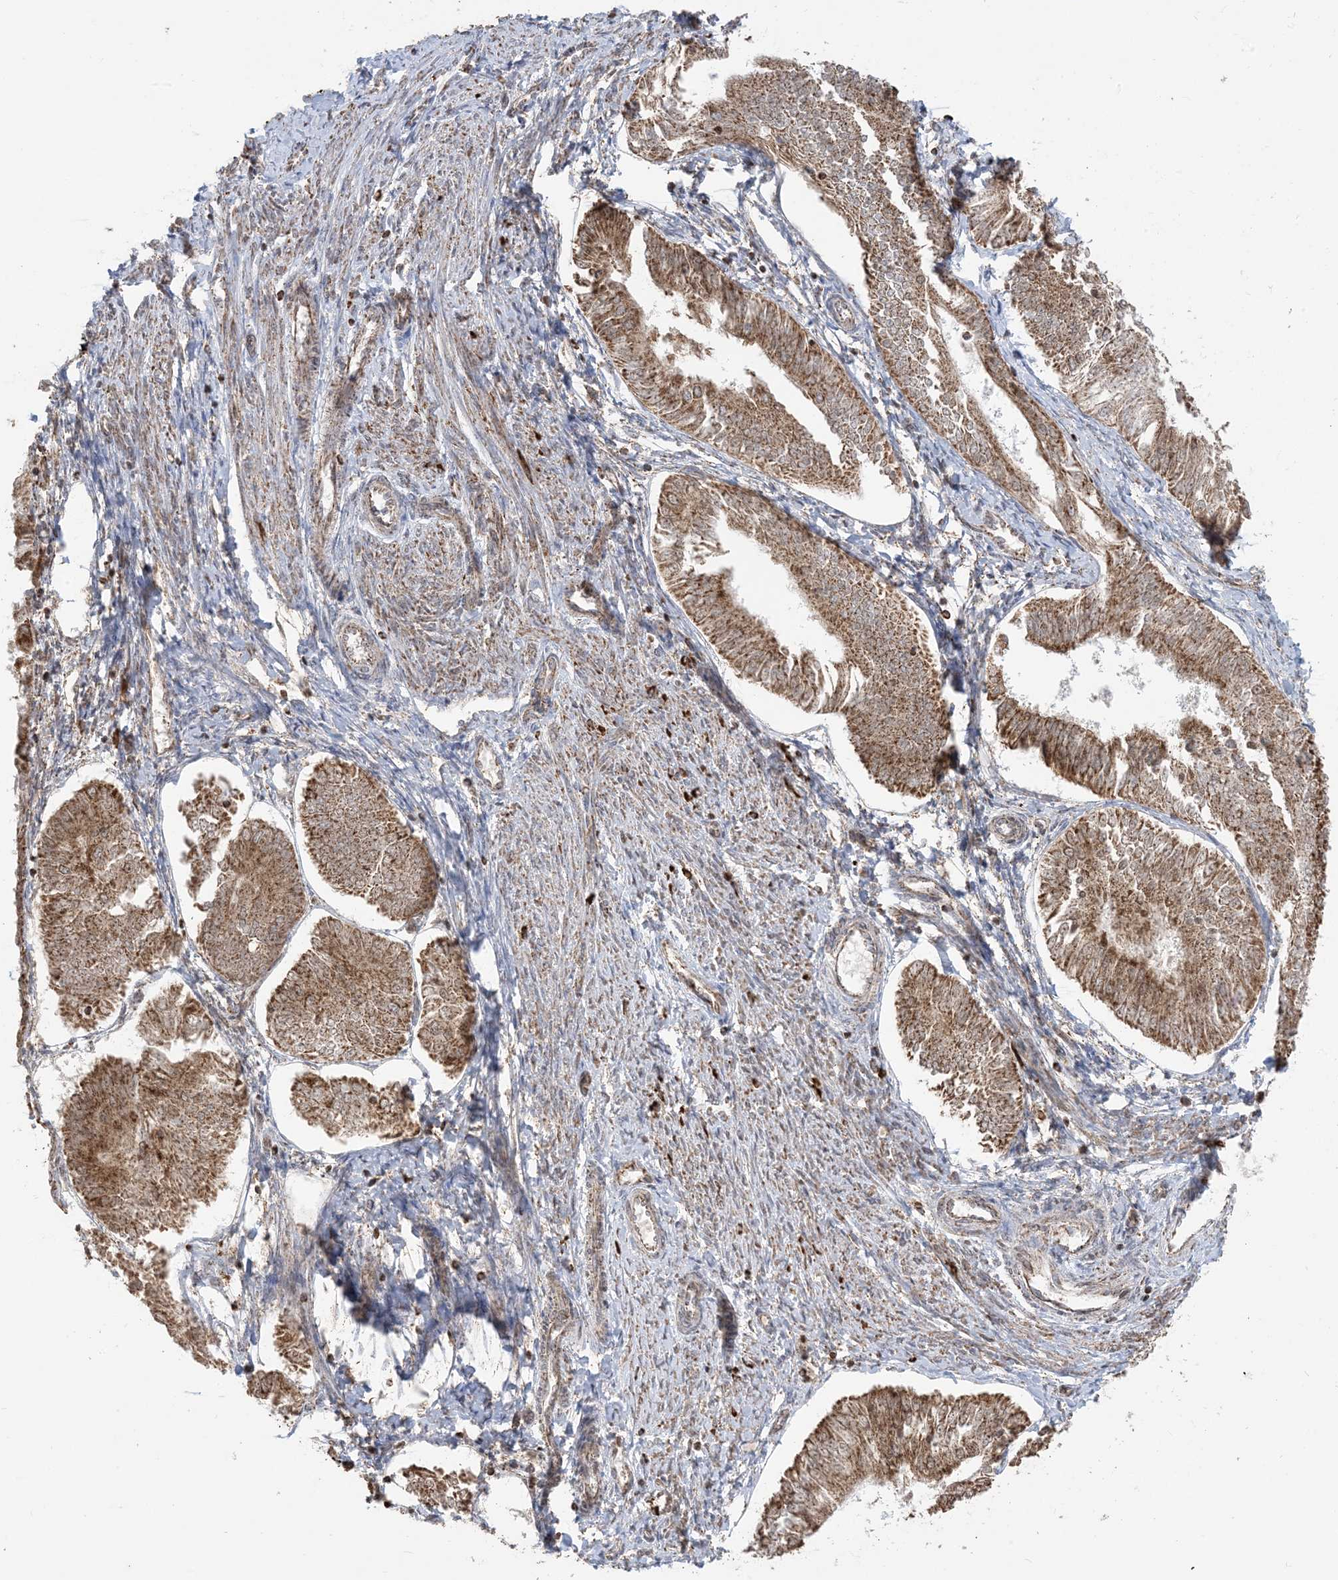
{"staining": {"intensity": "moderate", "quantity": ">75%", "location": "cytoplasmic/membranous,nuclear"}, "tissue": "endometrial cancer", "cell_type": "Tumor cells", "image_type": "cancer", "snomed": [{"axis": "morphology", "description": "Adenocarcinoma, NOS"}, {"axis": "topography", "description": "Endometrium"}], "caption": "Endometrial cancer (adenocarcinoma) stained with a protein marker exhibits moderate staining in tumor cells.", "gene": "MAPKBP1", "patient": {"sex": "female", "age": 58}}